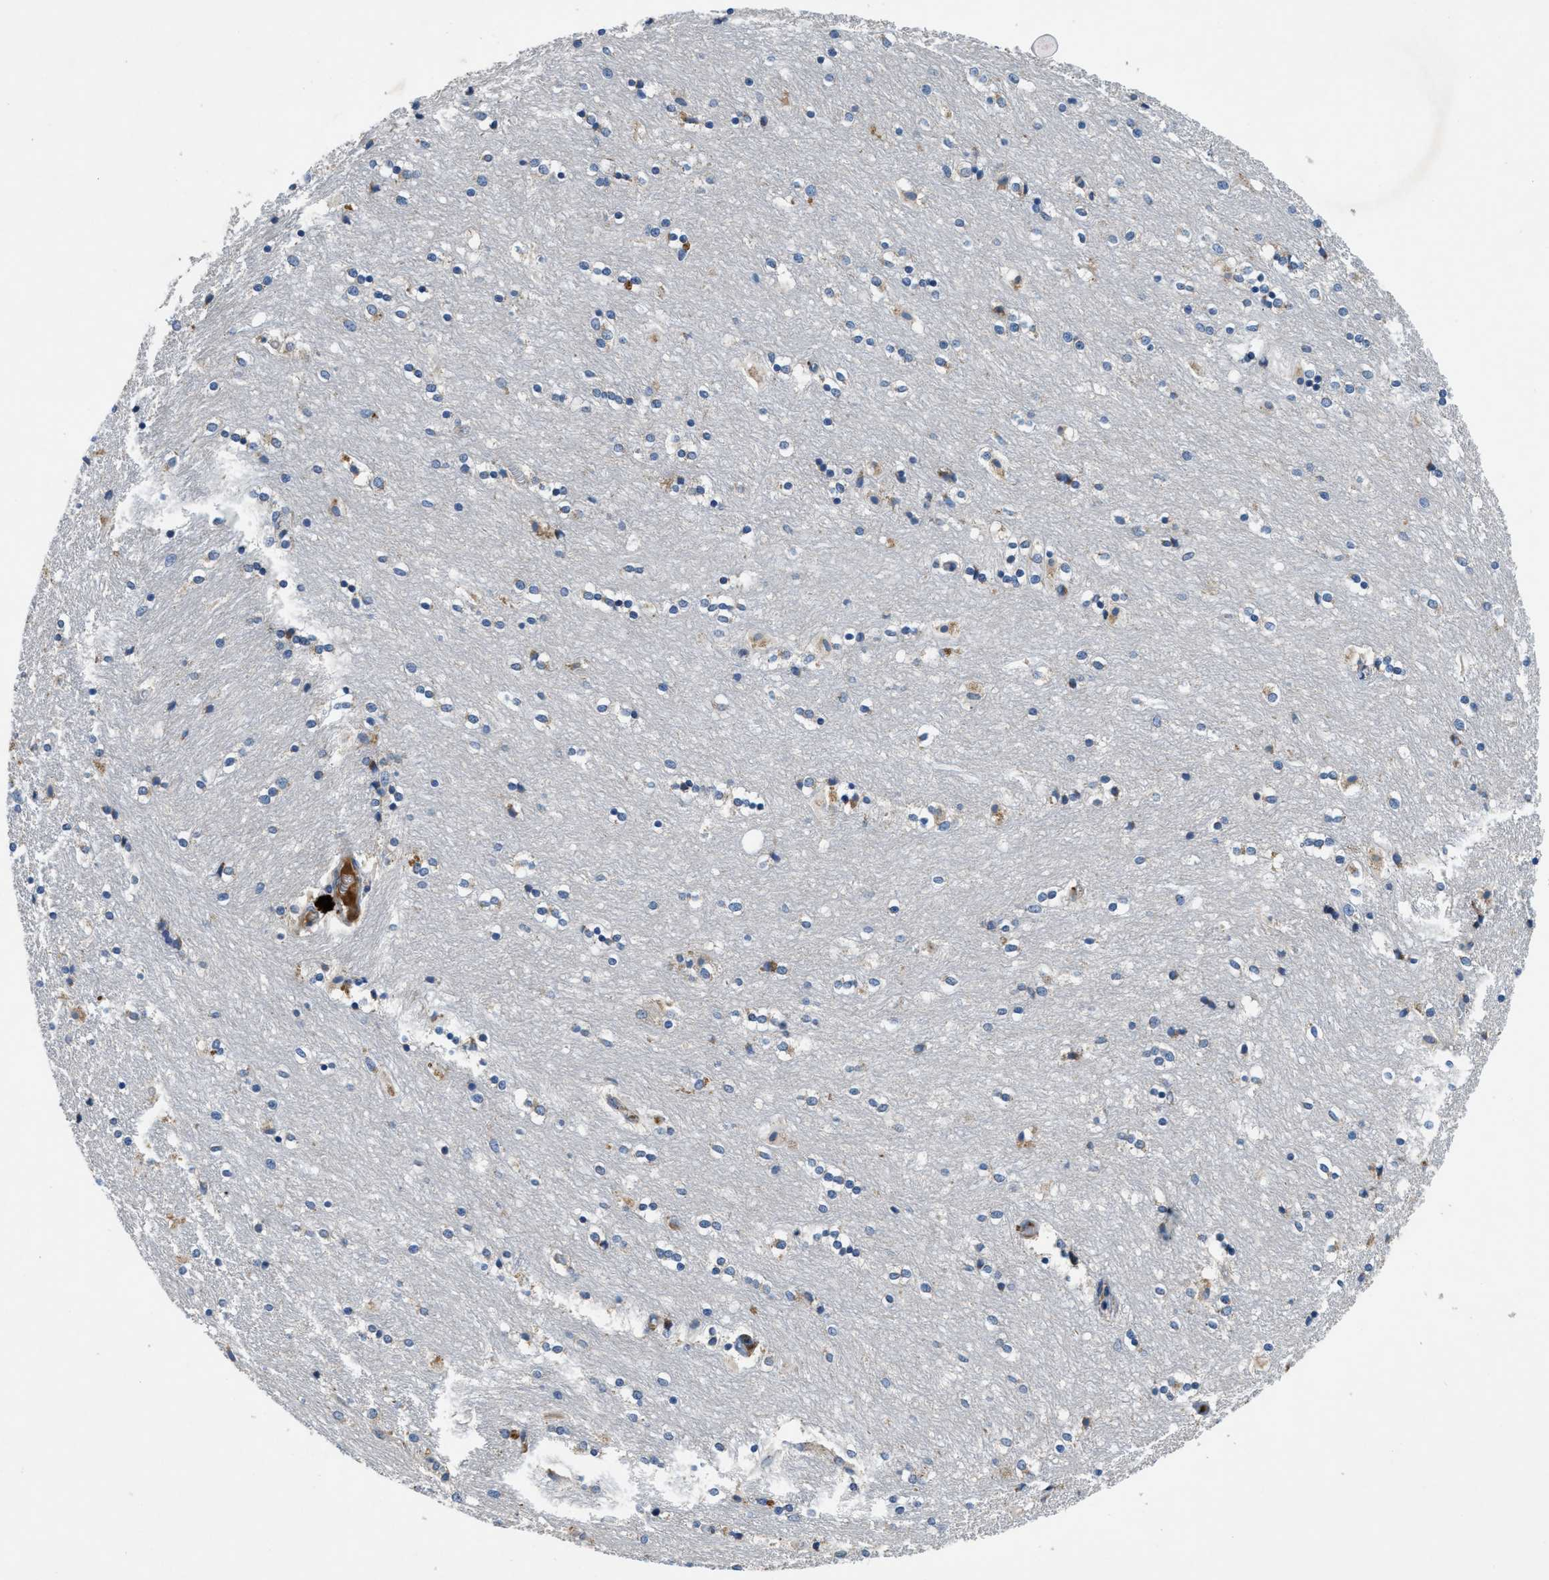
{"staining": {"intensity": "moderate", "quantity": "<25%", "location": "cytoplasmic/membranous"}, "tissue": "caudate", "cell_type": "Glial cells", "image_type": "normal", "snomed": [{"axis": "morphology", "description": "Normal tissue, NOS"}, {"axis": "topography", "description": "Lateral ventricle wall"}], "caption": "Immunohistochemical staining of benign human caudate demonstrates <25% levels of moderate cytoplasmic/membranous protein staining in approximately <25% of glial cells. (Brightfield microscopy of DAB IHC at high magnification).", "gene": "PNKD", "patient": {"sex": "female", "age": 54}}